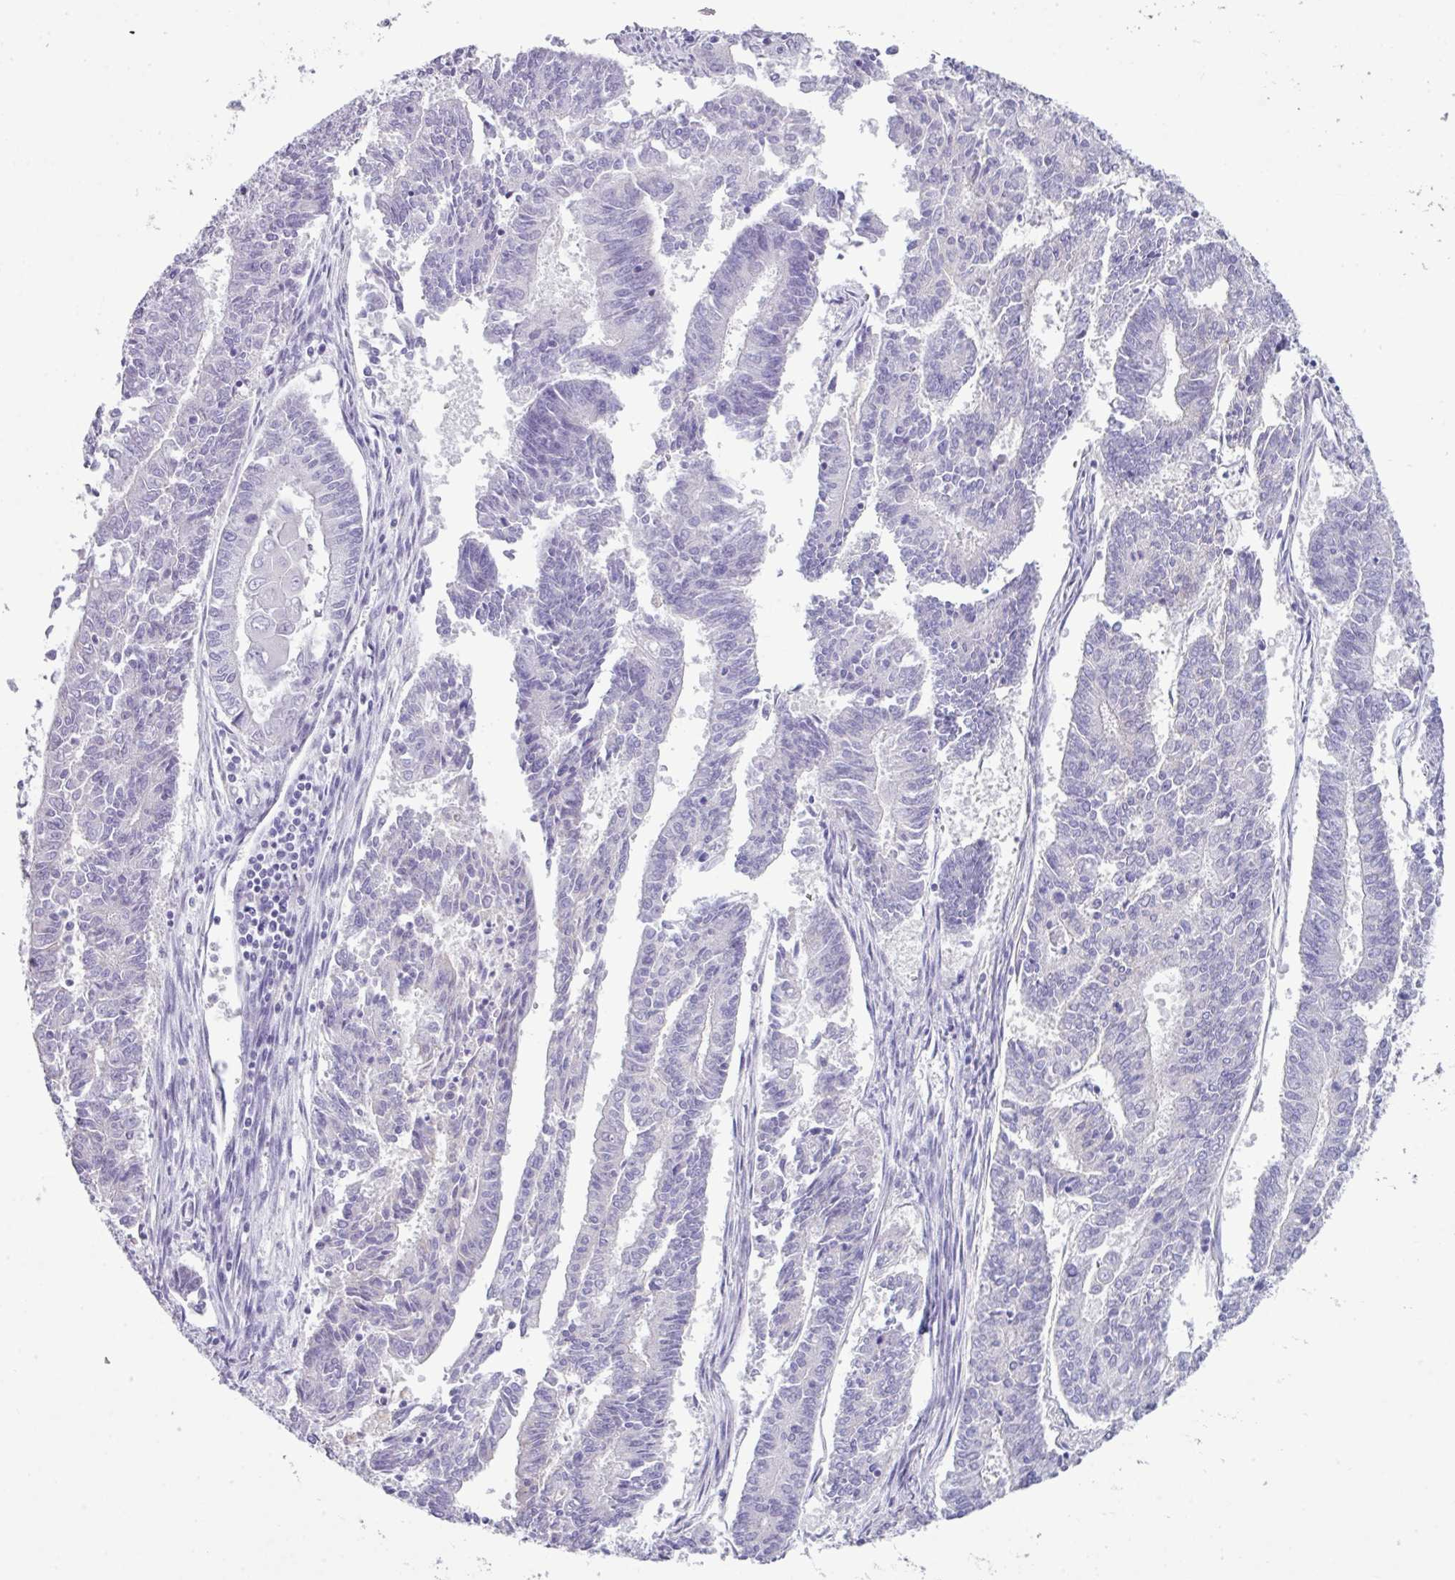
{"staining": {"intensity": "negative", "quantity": "none", "location": "none"}, "tissue": "endometrial cancer", "cell_type": "Tumor cells", "image_type": "cancer", "snomed": [{"axis": "morphology", "description": "Adenocarcinoma, NOS"}, {"axis": "topography", "description": "Endometrium"}], "caption": "Immunohistochemistry (IHC) image of neoplastic tissue: human endometrial adenocarcinoma stained with DAB displays no significant protein staining in tumor cells. (DAB (3,3'-diaminobenzidine) IHC, high magnification).", "gene": "ABCC5", "patient": {"sex": "female", "age": 59}}